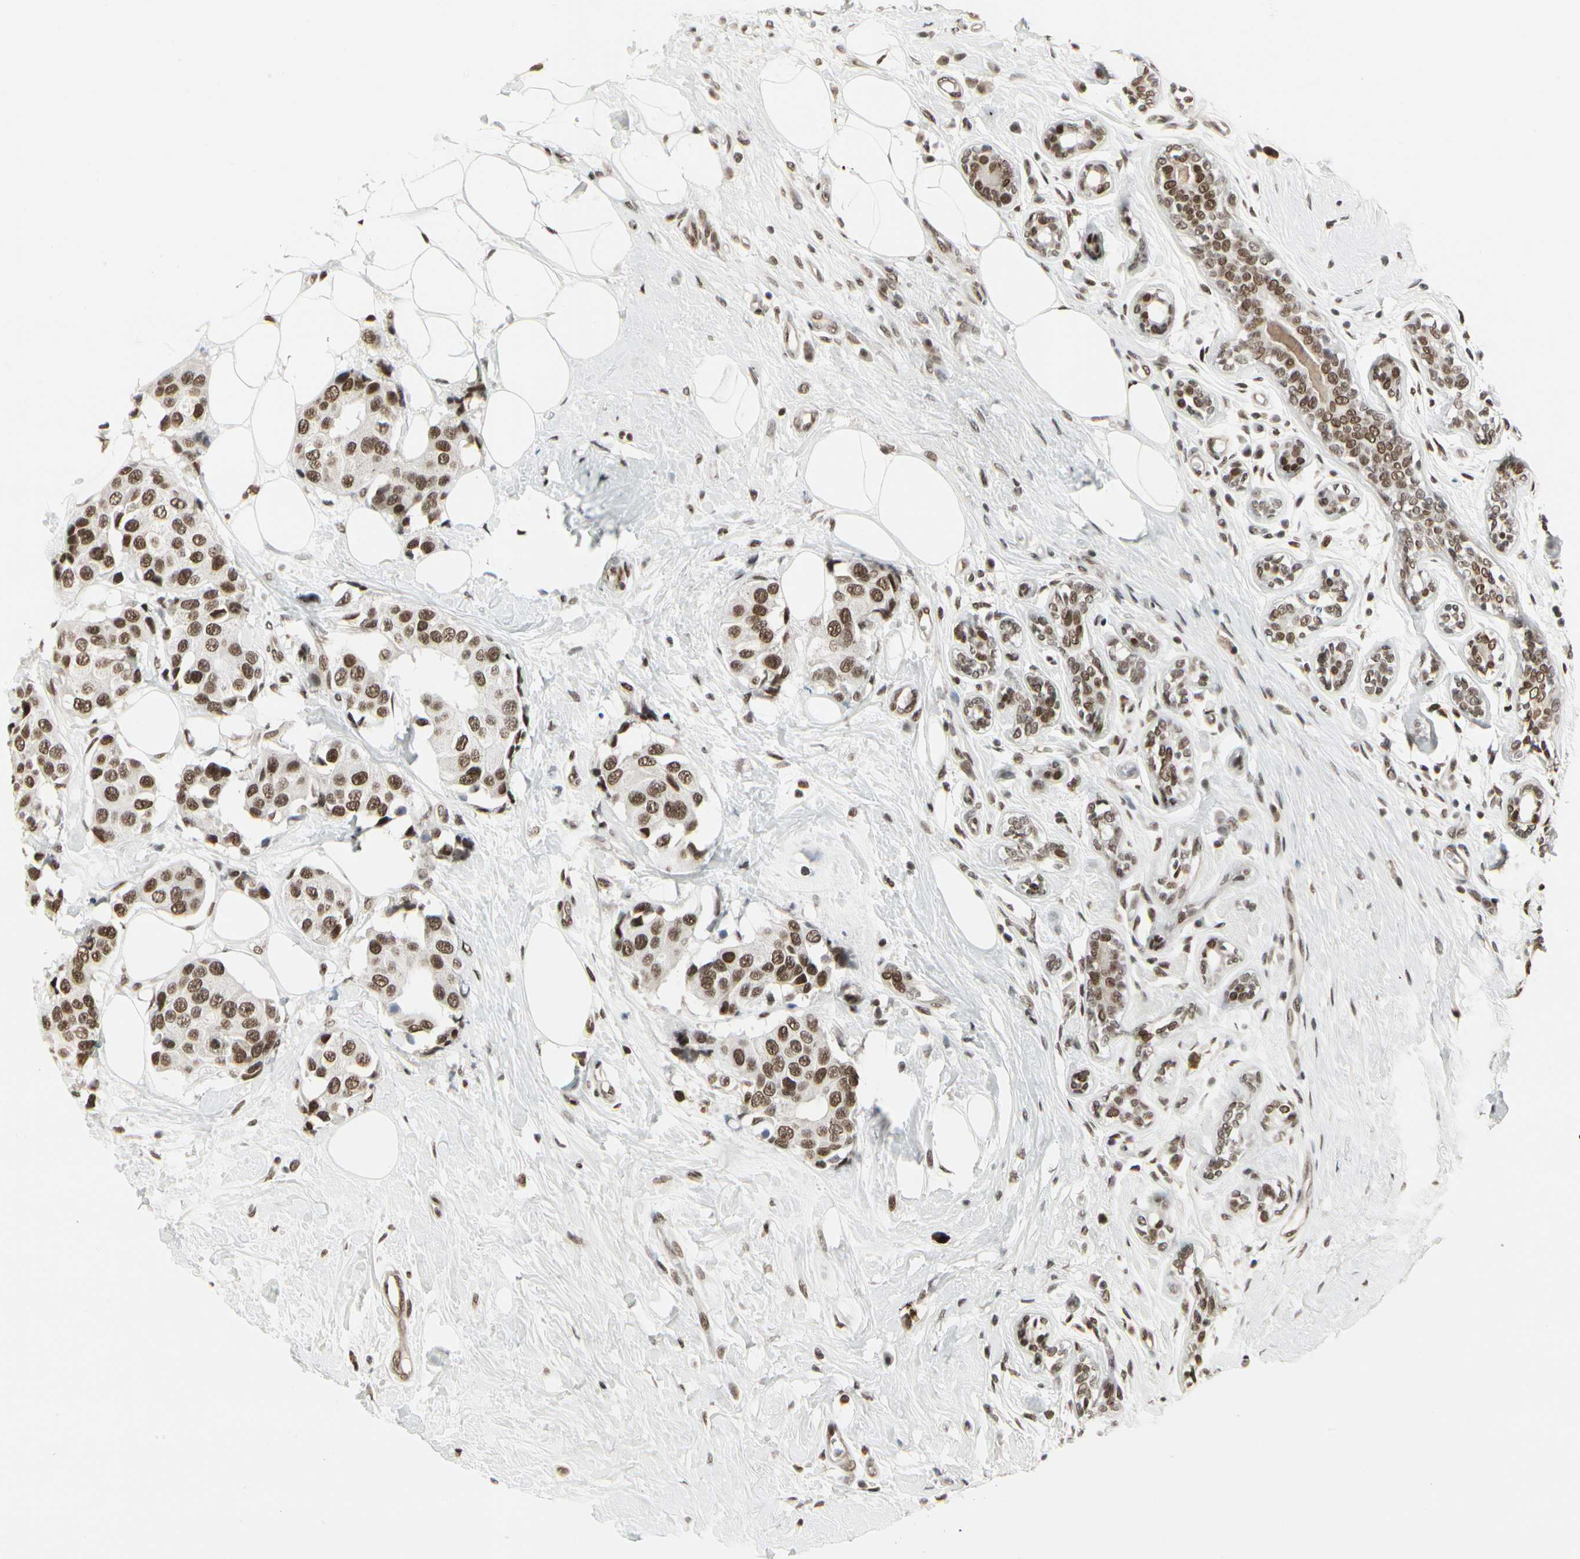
{"staining": {"intensity": "strong", "quantity": ">75%", "location": "nuclear"}, "tissue": "breast cancer", "cell_type": "Tumor cells", "image_type": "cancer", "snomed": [{"axis": "morphology", "description": "Normal tissue, NOS"}, {"axis": "morphology", "description": "Duct carcinoma"}, {"axis": "topography", "description": "Breast"}], "caption": "A high-resolution histopathology image shows IHC staining of breast cancer, which reveals strong nuclear expression in about >75% of tumor cells. (DAB (3,3'-diaminobenzidine) IHC, brown staining for protein, blue staining for nuclei).", "gene": "HMG20A", "patient": {"sex": "female", "age": 39}}